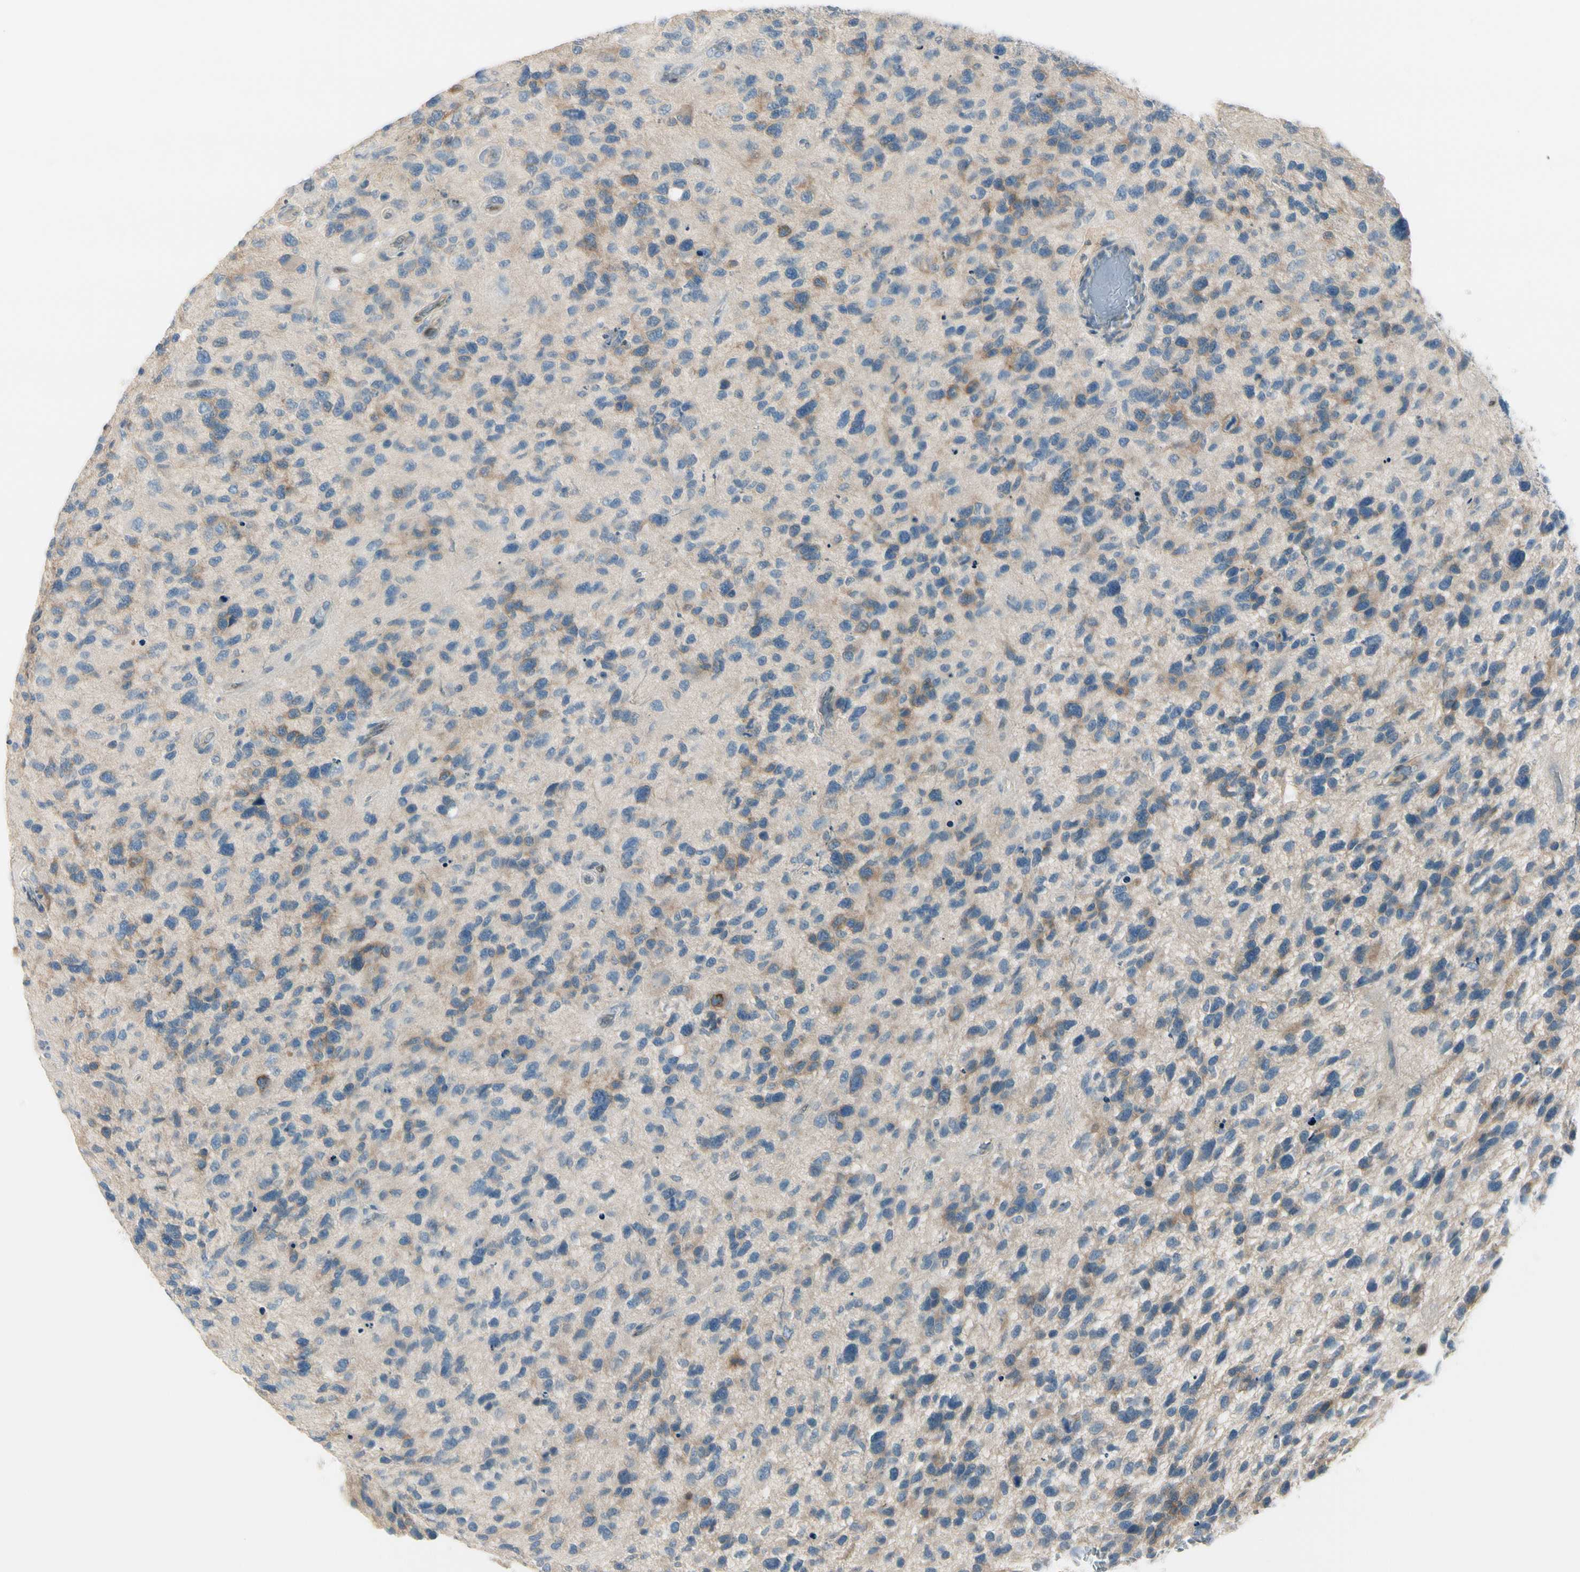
{"staining": {"intensity": "moderate", "quantity": "<25%", "location": "cytoplasmic/membranous"}, "tissue": "glioma", "cell_type": "Tumor cells", "image_type": "cancer", "snomed": [{"axis": "morphology", "description": "Glioma, malignant, High grade"}, {"axis": "topography", "description": "Brain"}], "caption": "IHC histopathology image of malignant high-grade glioma stained for a protein (brown), which shows low levels of moderate cytoplasmic/membranous staining in about <25% of tumor cells.", "gene": "CYP2E1", "patient": {"sex": "female", "age": 58}}